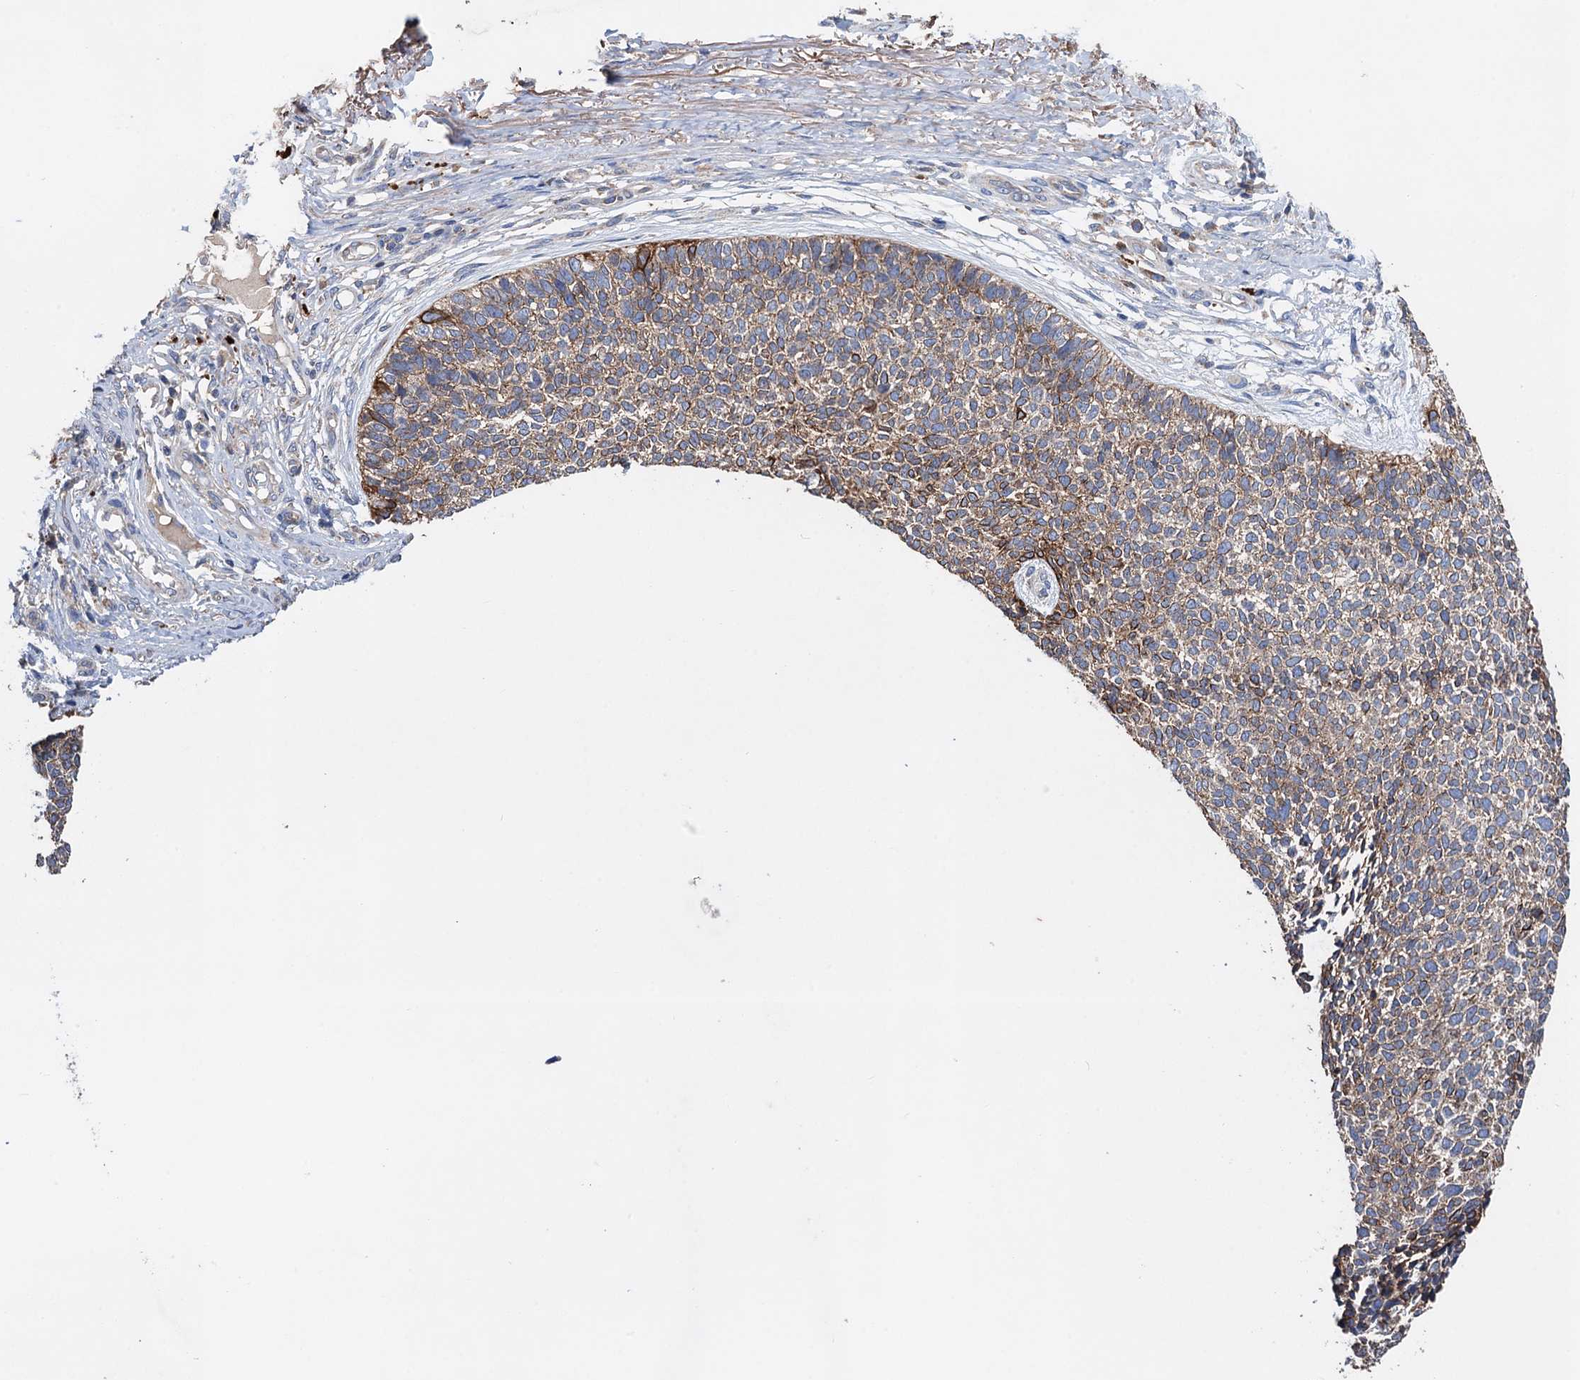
{"staining": {"intensity": "moderate", "quantity": "25%-75%", "location": "cytoplasmic/membranous"}, "tissue": "skin cancer", "cell_type": "Tumor cells", "image_type": "cancer", "snomed": [{"axis": "morphology", "description": "Basal cell carcinoma"}, {"axis": "topography", "description": "Skin"}], "caption": "About 25%-75% of tumor cells in human basal cell carcinoma (skin) display moderate cytoplasmic/membranous protein expression as visualized by brown immunohistochemical staining.", "gene": "DGLUCY", "patient": {"sex": "female", "age": 84}}